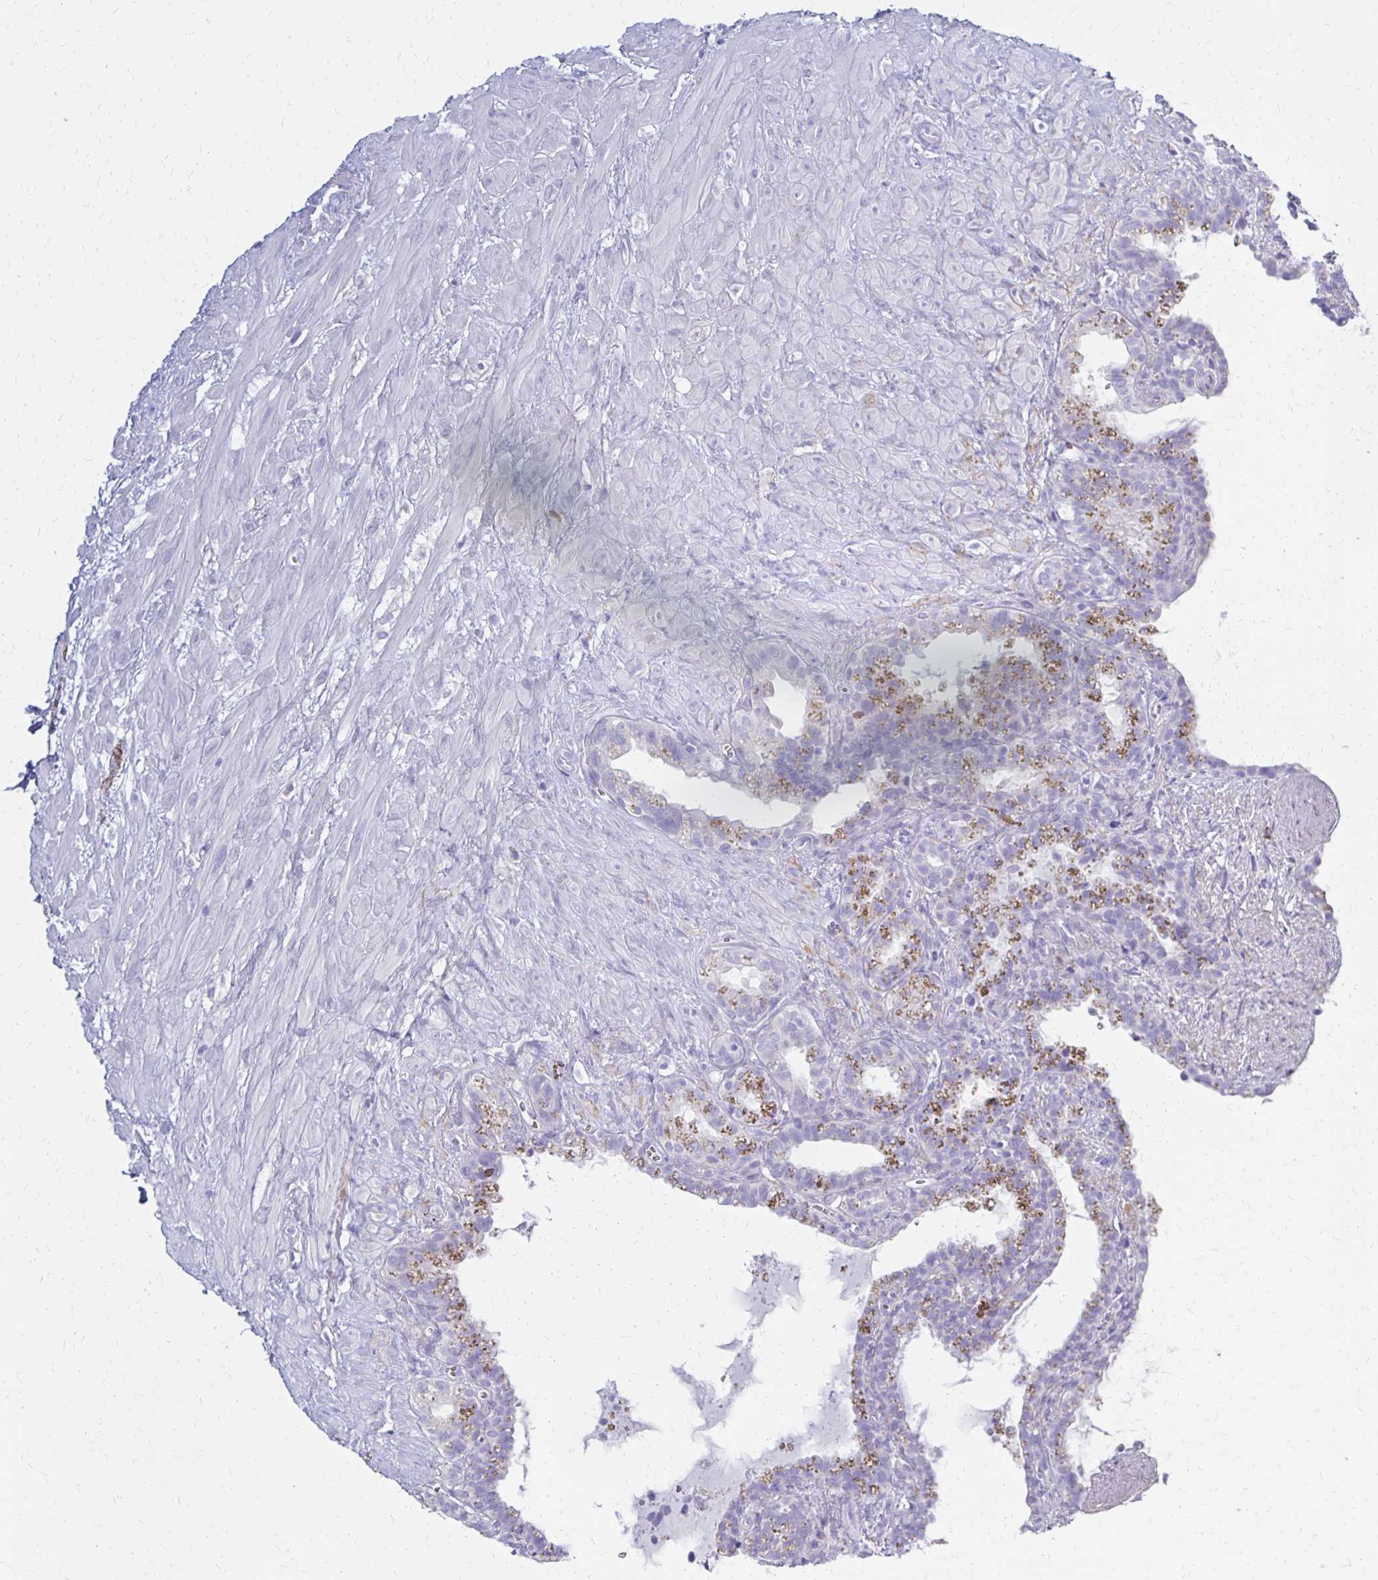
{"staining": {"intensity": "weak", "quantity": "<25%", "location": "cytoplasmic/membranous"}, "tissue": "seminal vesicle", "cell_type": "Glandular cells", "image_type": "normal", "snomed": [{"axis": "morphology", "description": "Normal tissue, NOS"}, {"axis": "topography", "description": "Seminal veicle"}], "caption": "Glandular cells show no significant protein expression in unremarkable seminal vesicle. The staining was performed using DAB to visualize the protein expression in brown, while the nuclei were stained in blue with hematoxylin (Magnification: 20x).", "gene": "FNTB", "patient": {"sex": "male", "age": 76}}